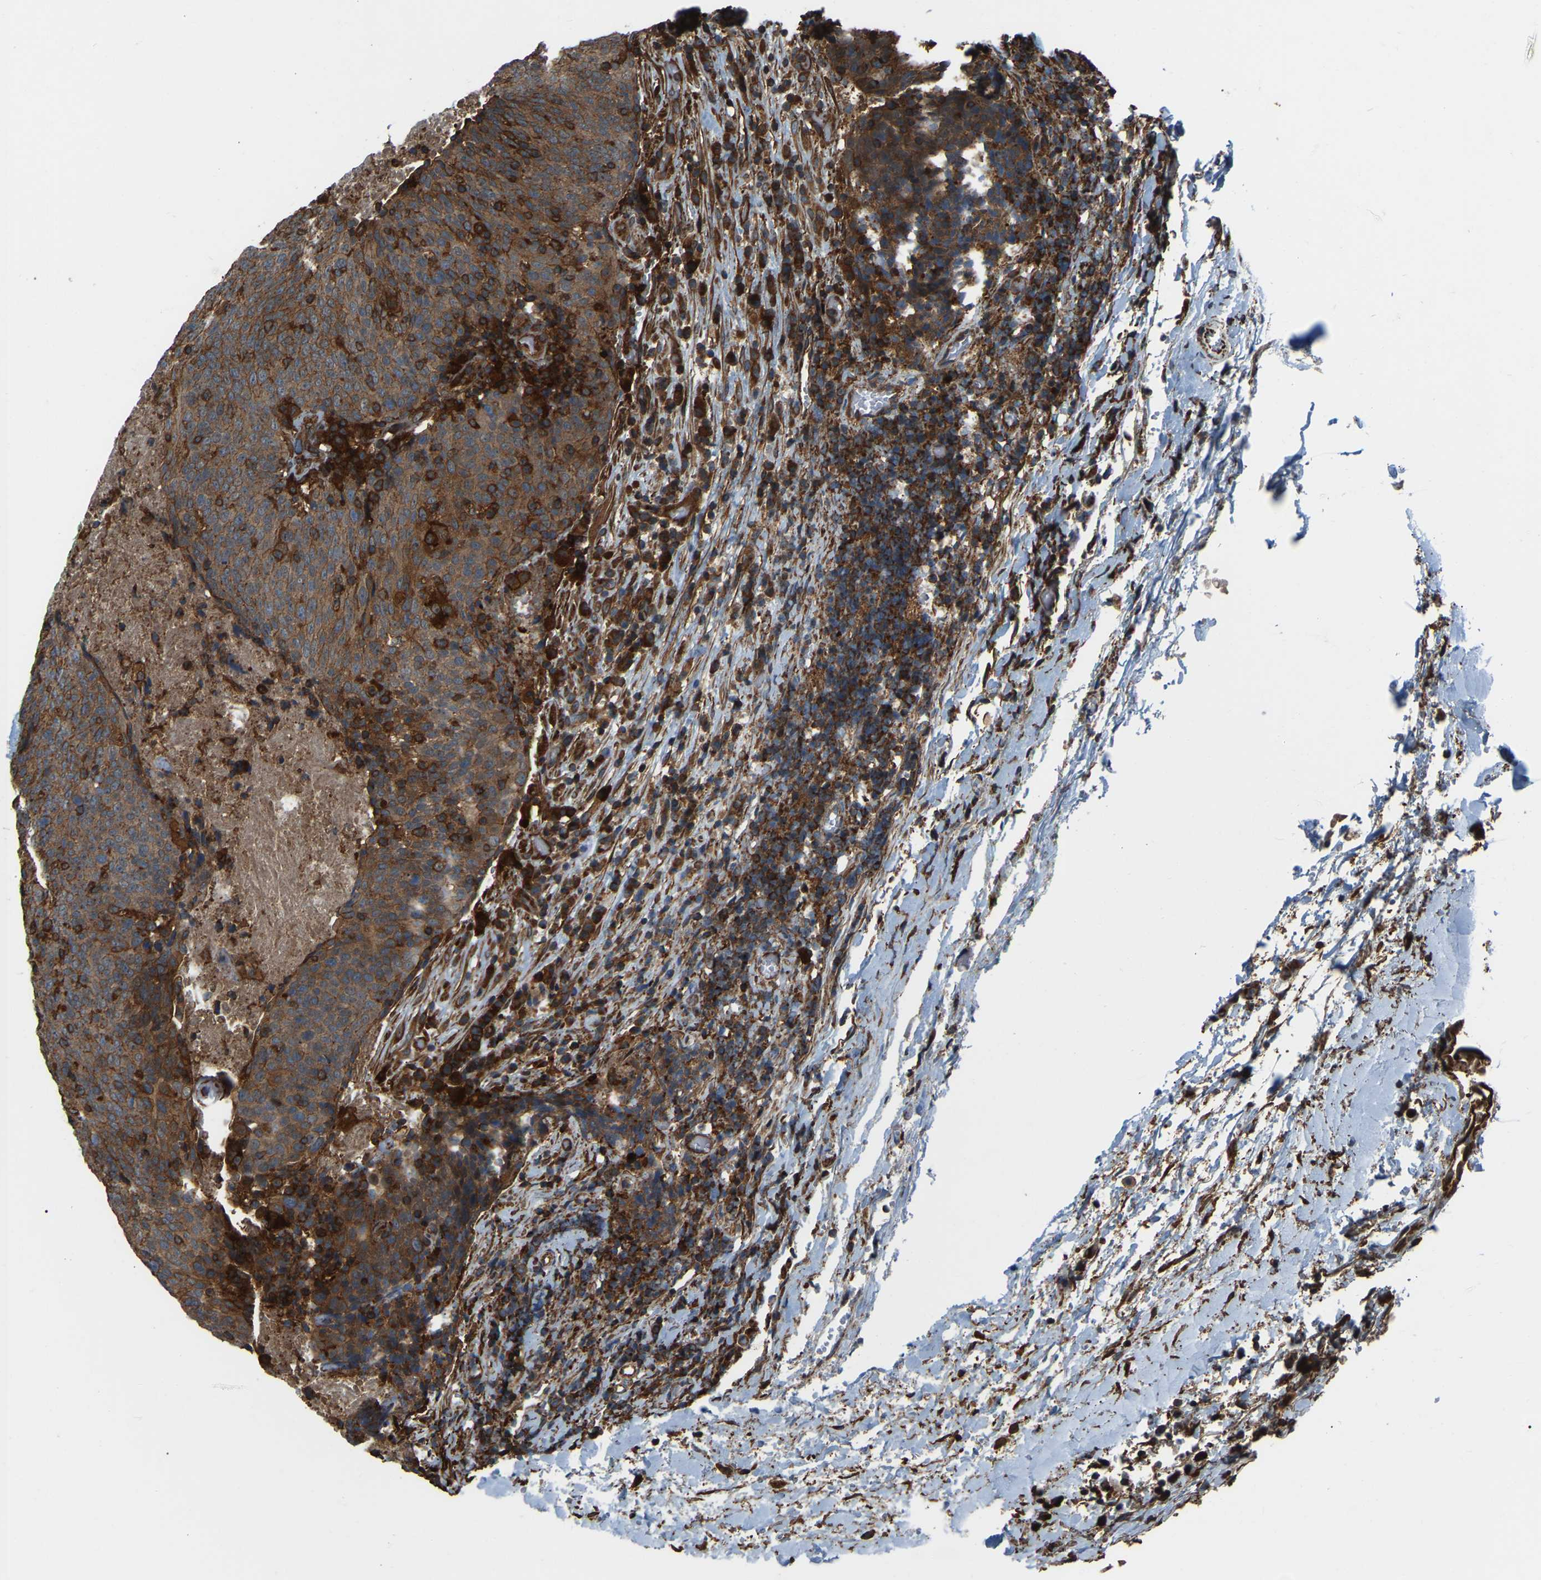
{"staining": {"intensity": "moderate", "quantity": ">75%", "location": "cytoplasmic/membranous"}, "tissue": "head and neck cancer", "cell_type": "Tumor cells", "image_type": "cancer", "snomed": [{"axis": "morphology", "description": "Squamous cell carcinoma, NOS"}, {"axis": "morphology", "description": "Squamous cell carcinoma, metastatic, NOS"}, {"axis": "topography", "description": "Lymph node"}, {"axis": "topography", "description": "Head-Neck"}], "caption": "An image of head and neck squamous cell carcinoma stained for a protein demonstrates moderate cytoplasmic/membranous brown staining in tumor cells. Using DAB (brown) and hematoxylin (blue) stains, captured at high magnification using brightfield microscopy.", "gene": "SAMD9L", "patient": {"sex": "male", "age": 62}}